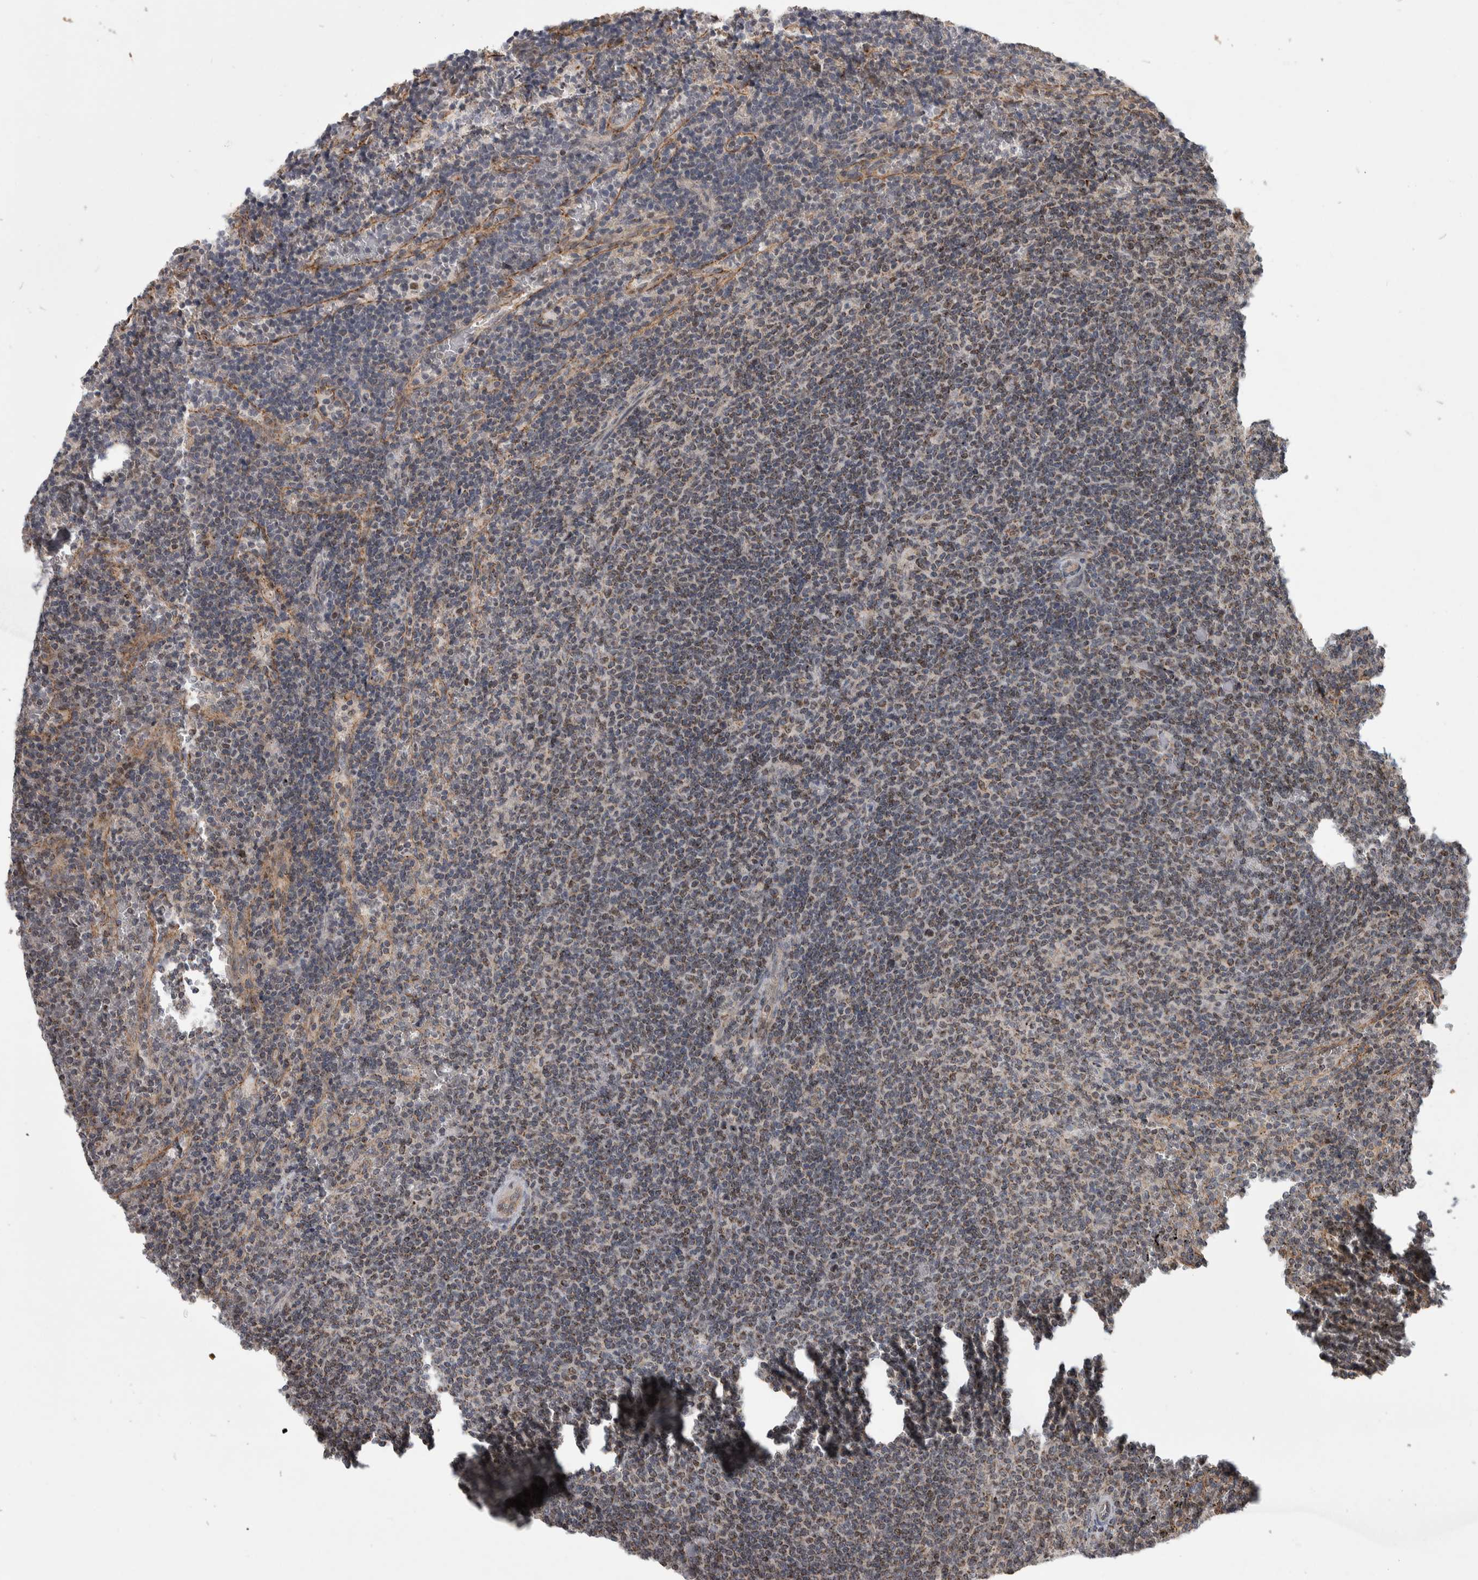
{"staining": {"intensity": "weak", "quantity": "25%-75%", "location": "cytoplasmic/membranous,nuclear"}, "tissue": "lymphoma", "cell_type": "Tumor cells", "image_type": "cancer", "snomed": [{"axis": "morphology", "description": "Malignant lymphoma, non-Hodgkin's type, Low grade"}, {"axis": "topography", "description": "Spleen"}], "caption": "DAB (3,3'-diaminobenzidine) immunohistochemical staining of human lymphoma shows weak cytoplasmic/membranous and nuclear protein staining in about 25%-75% of tumor cells.", "gene": "MSL1", "patient": {"sex": "female", "age": 50}}